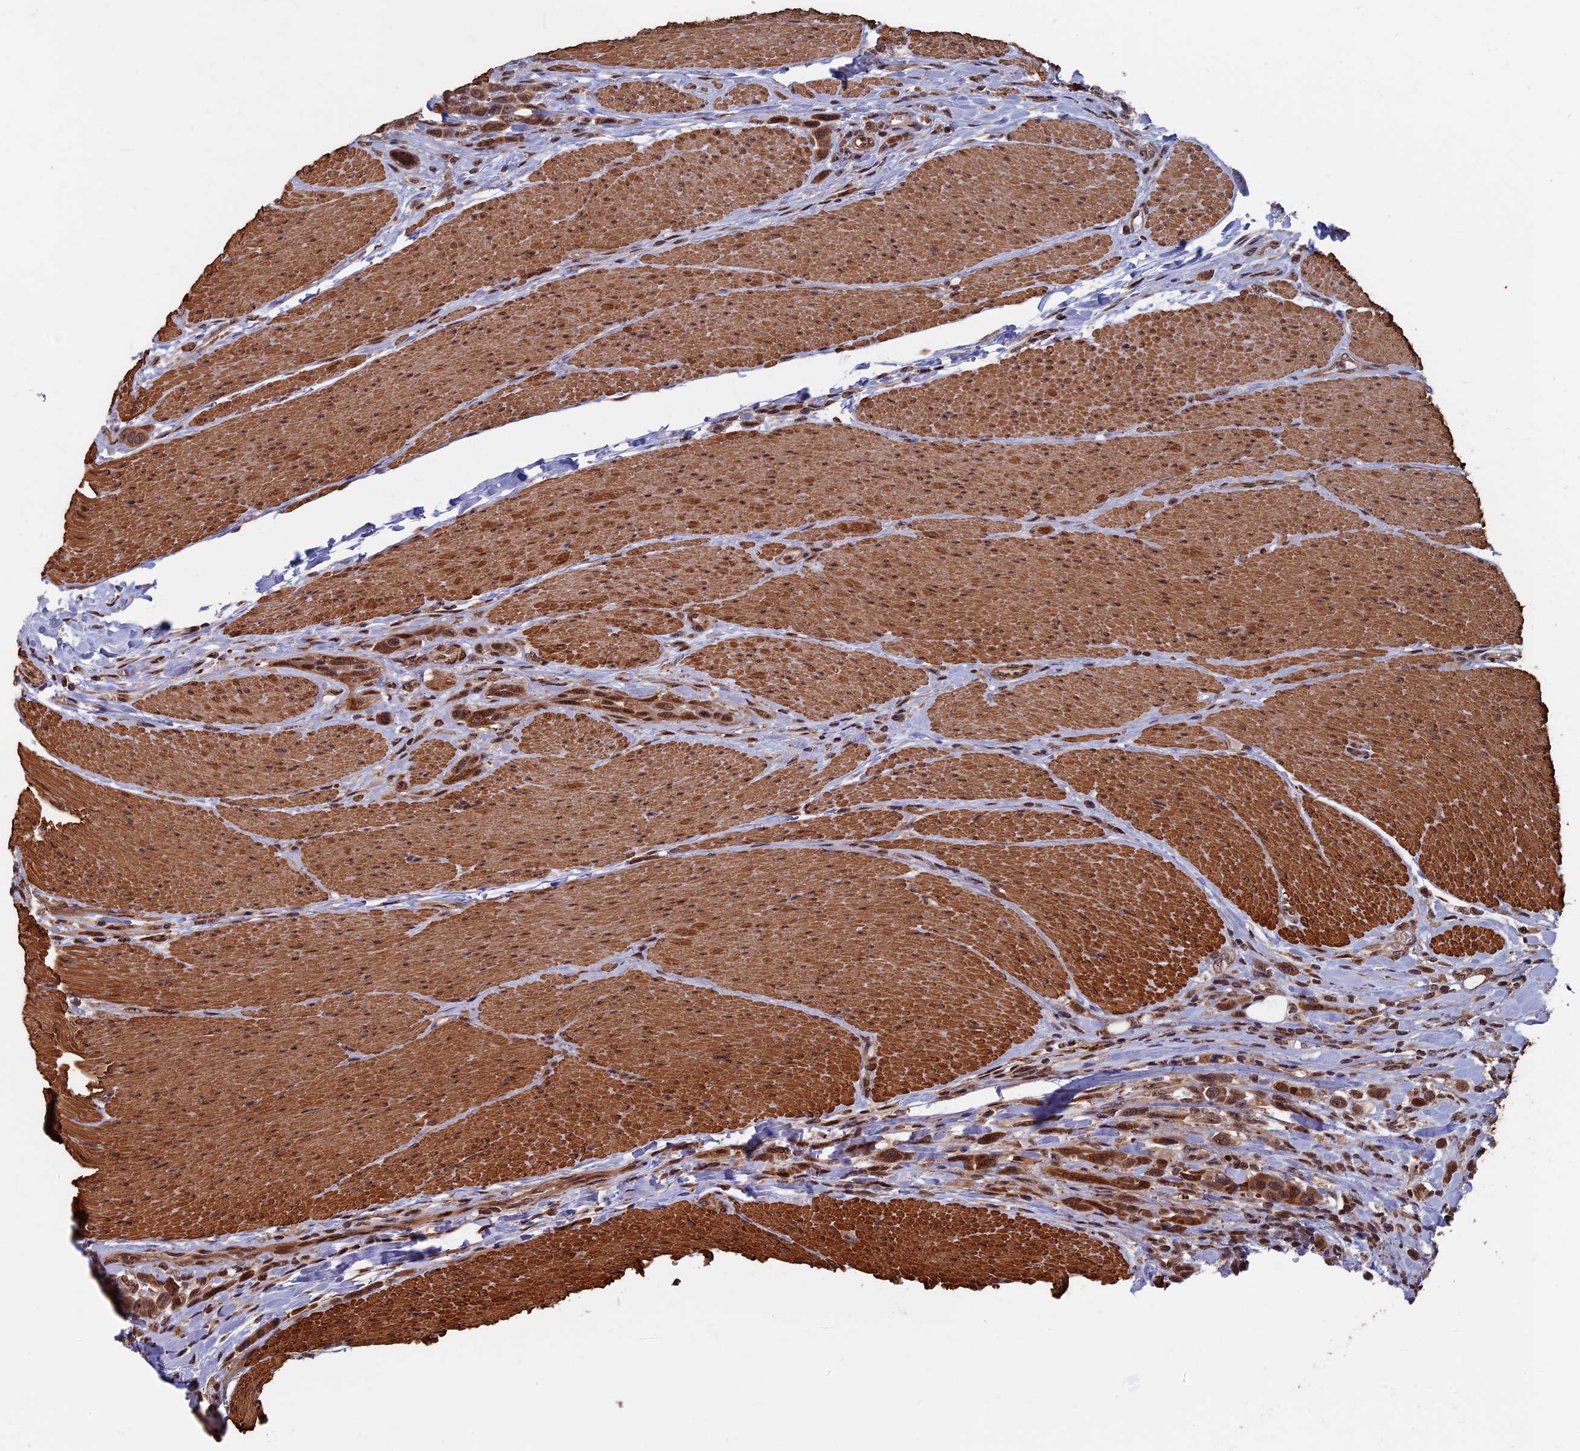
{"staining": {"intensity": "moderate", "quantity": ">75%", "location": "cytoplasmic/membranous,nuclear"}, "tissue": "urothelial cancer", "cell_type": "Tumor cells", "image_type": "cancer", "snomed": [{"axis": "morphology", "description": "Urothelial carcinoma, High grade"}, {"axis": "topography", "description": "Urinary bladder"}], "caption": "Tumor cells show moderate cytoplasmic/membranous and nuclear staining in about >75% of cells in urothelial cancer.", "gene": "CTDP1", "patient": {"sex": "male", "age": 50}}